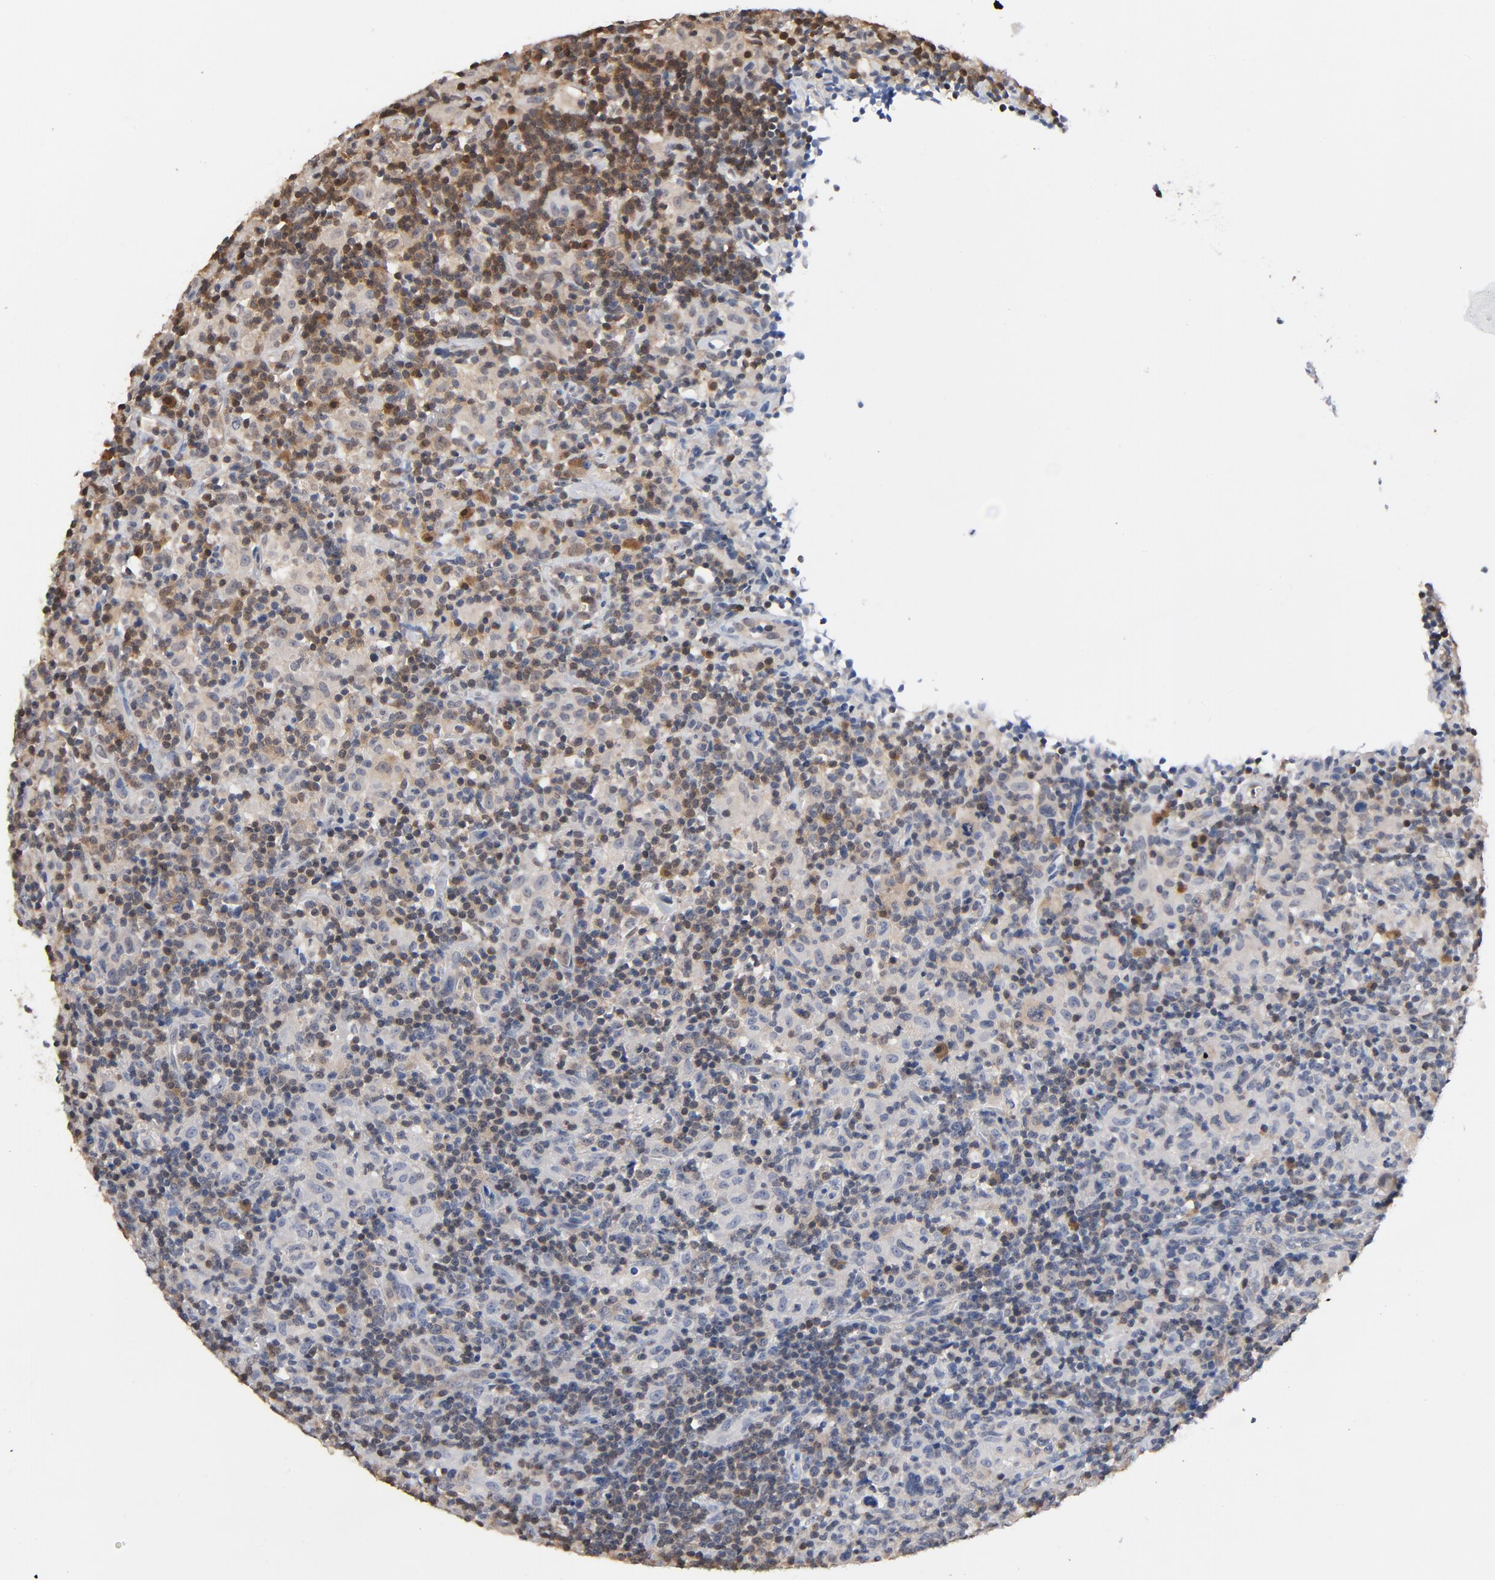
{"staining": {"intensity": "weak", "quantity": "25%-75%", "location": "cytoplasmic/membranous"}, "tissue": "lymphoma", "cell_type": "Tumor cells", "image_type": "cancer", "snomed": [{"axis": "morphology", "description": "Hodgkin's disease, NOS"}, {"axis": "topography", "description": "Lymph node"}], "caption": "A brown stain labels weak cytoplasmic/membranous positivity of a protein in Hodgkin's disease tumor cells.", "gene": "MIF", "patient": {"sex": "male", "age": 65}}